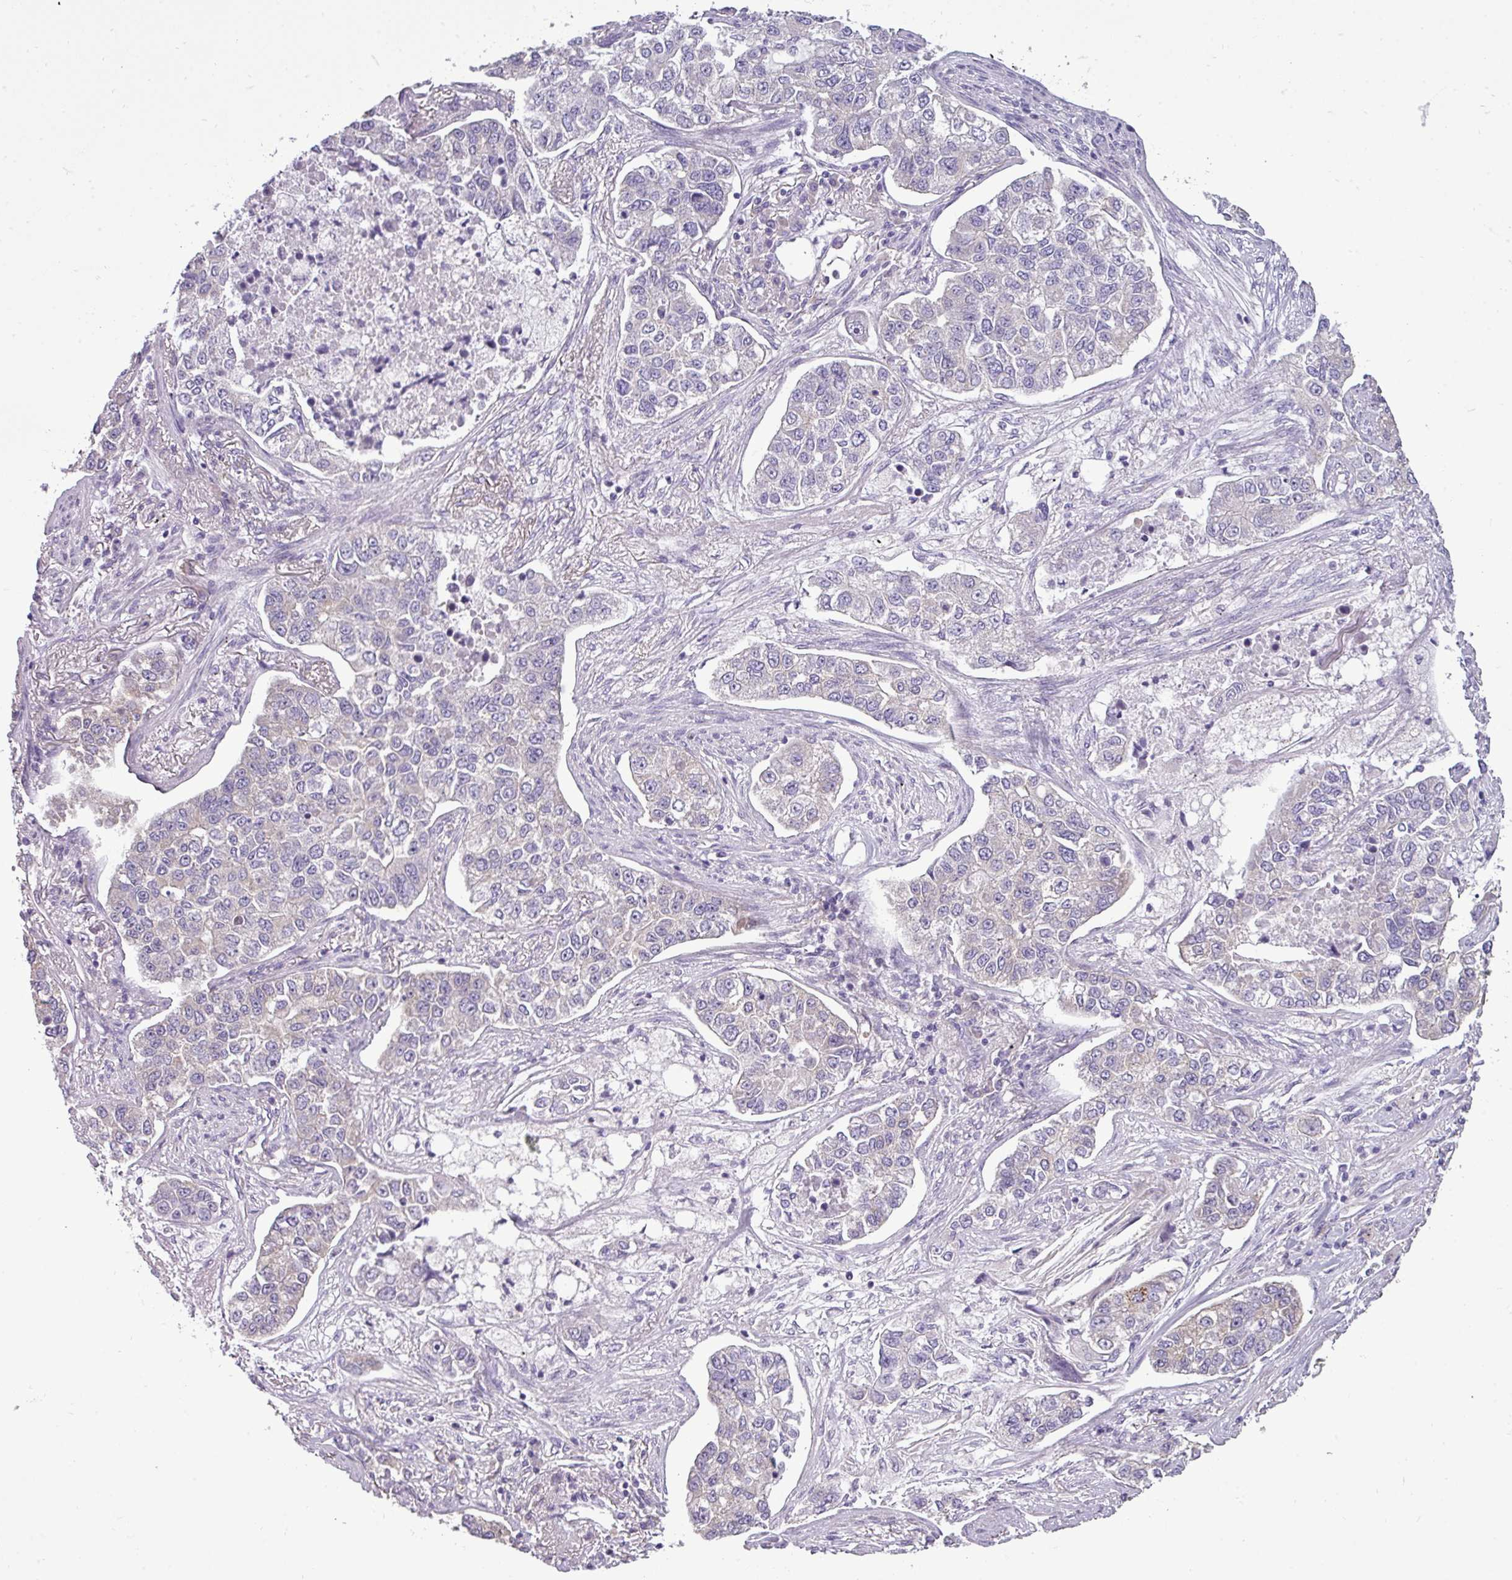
{"staining": {"intensity": "negative", "quantity": "none", "location": "none"}, "tissue": "lung cancer", "cell_type": "Tumor cells", "image_type": "cancer", "snomed": [{"axis": "morphology", "description": "Adenocarcinoma, NOS"}, {"axis": "topography", "description": "Lung"}], "caption": "This is an immunohistochemistry (IHC) photomicrograph of lung cancer (adenocarcinoma). There is no staining in tumor cells.", "gene": "DNAAF9", "patient": {"sex": "male", "age": 49}}